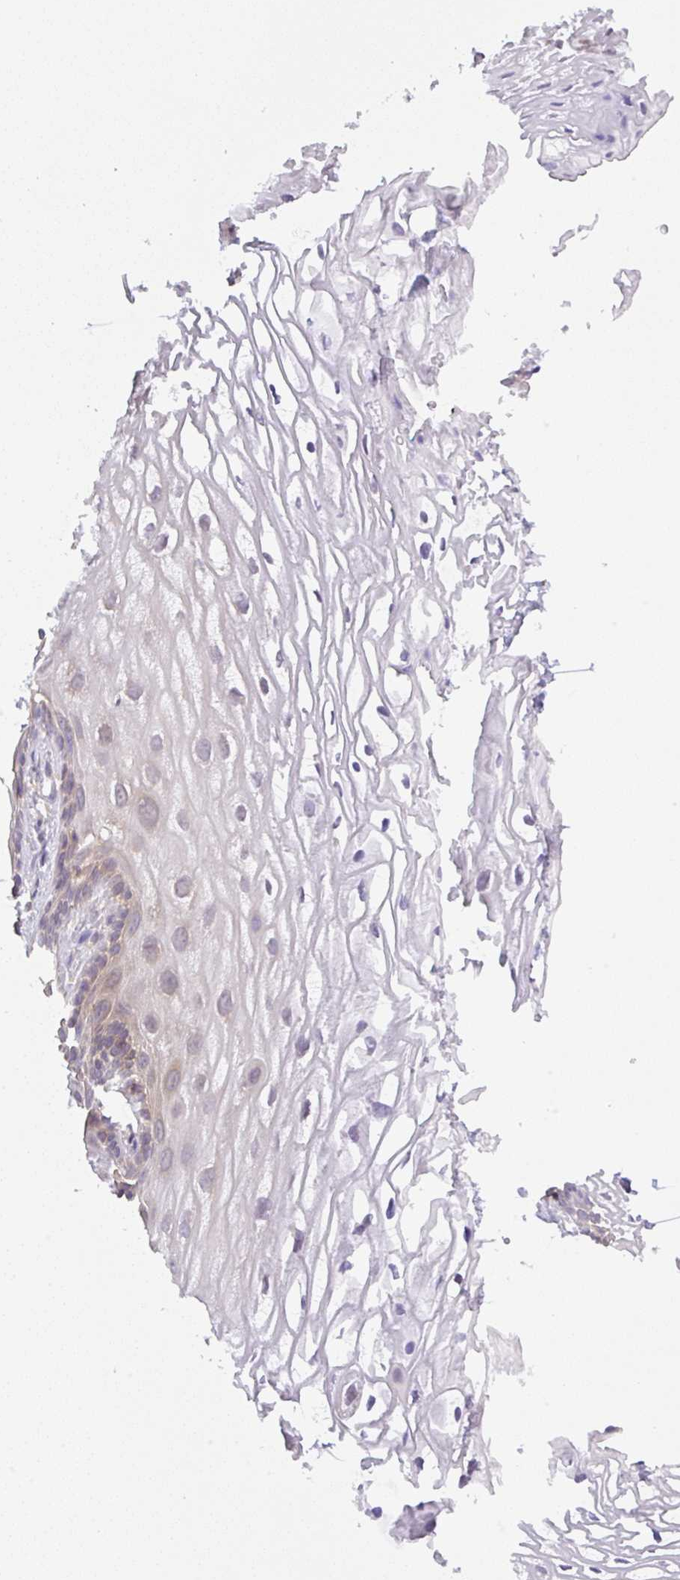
{"staining": {"intensity": "weak", "quantity": "25%-75%", "location": "cytoplasmic/membranous"}, "tissue": "vagina", "cell_type": "Squamous epithelial cells", "image_type": "normal", "snomed": [{"axis": "morphology", "description": "Normal tissue, NOS"}, {"axis": "morphology", "description": "Adenocarcinoma, NOS"}, {"axis": "topography", "description": "Rectum"}, {"axis": "topography", "description": "Vagina"}, {"axis": "topography", "description": "Peripheral nerve tissue"}], "caption": "Immunohistochemical staining of benign vagina exhibits weak cytoplasmic/membranous protein staining in approximately 25%-75% of squamous epithelial cells. (Stains: DAB in brown, nuclei in blue, Microscopy: brightfield microscopy at high magnification).", "gene": "CAMK2A", "patient": {"sex": "female", "age": 71}}